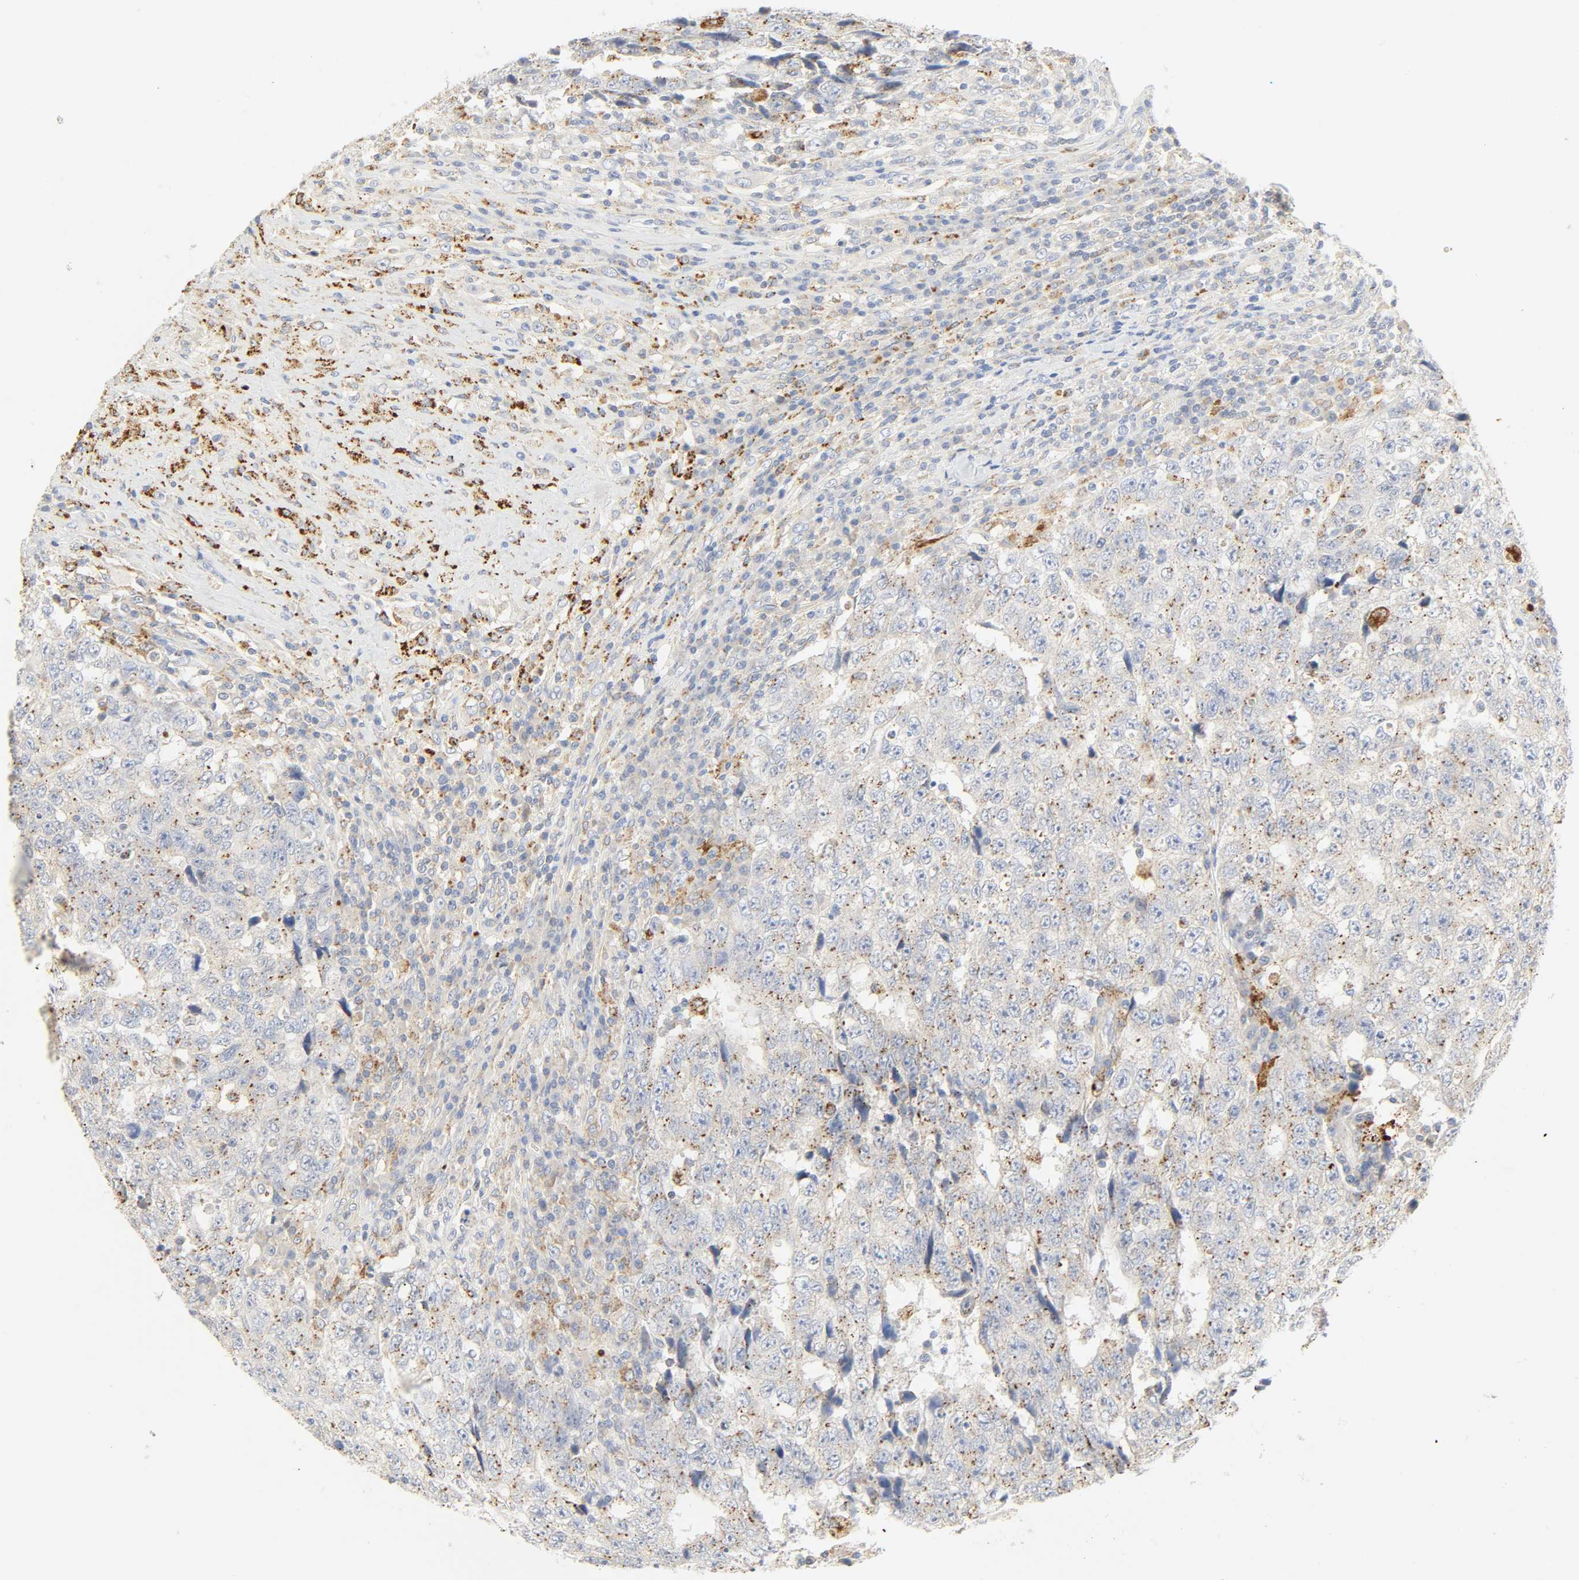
{"staining": {"intensity": "moderate", "quantity": ">75%", "location": "cytoplasmic/membranous"}, "tissue": "testis cancer", "cell_type": "Tumor cells", "image_type": "cancer", "snomed": [{"axis": "morphology", "description": "Necrosis, NOS"}, {"axis": "morphology", "description": "Carcinoma, Embryonal, NOS"}, {"axis": "topography", "description": "Testis"}], "caption": "A high-resolution histopathology image shows immunohistochemistry staining of testis cancer, which displays moderate cytoplasmic/membranous staining in approximately >75% of tumor cells. (DAB (3,3'-diaminobenzidine) = brown stain, brightfield microscopy at high magnification).", "gene": "CAMK2A", "patient": {"sex": "male", "age": 19}}